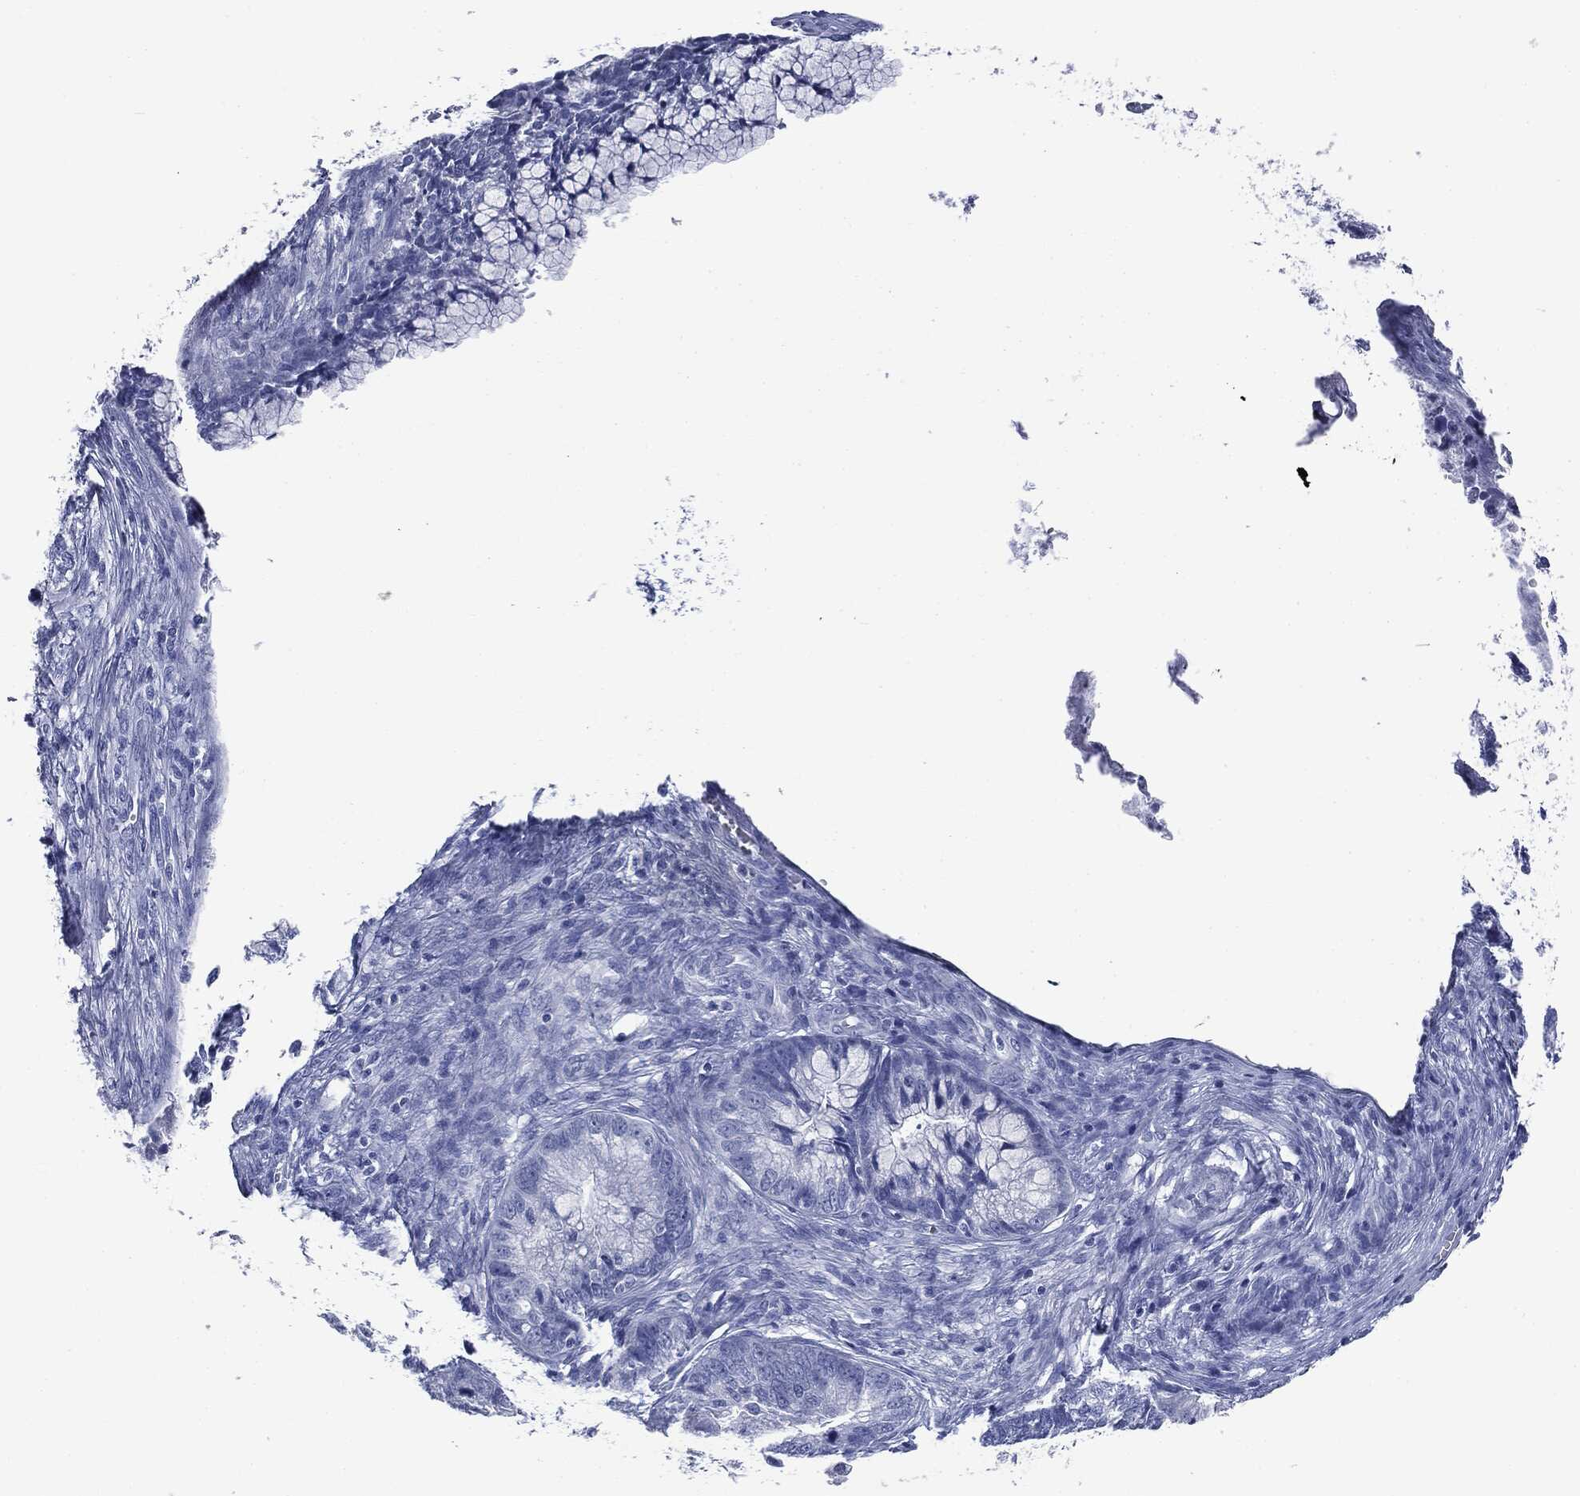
{"staining": {"intensity": "negative", "quantity": "none", "location": "none"}, "tissue": "cervical cancer", "cell_type": "Tumor cells", "image_type": "cancer", "snomed": [{"axis": "morphology", "description": "Adenocarcinoma, NOS"}, {"axis": "topography", "description": "Cervix"}], "caption": "IHC of cervical adenocarcinoma exhibits no staining in tumor cells. (DAB (3,3'-diaminobenzidine) immunohistochemistry visualized using brightfield microscopy, high magnification).", "gene": "ATP2A1", "patient": {"sex": "female", "age": 44}}